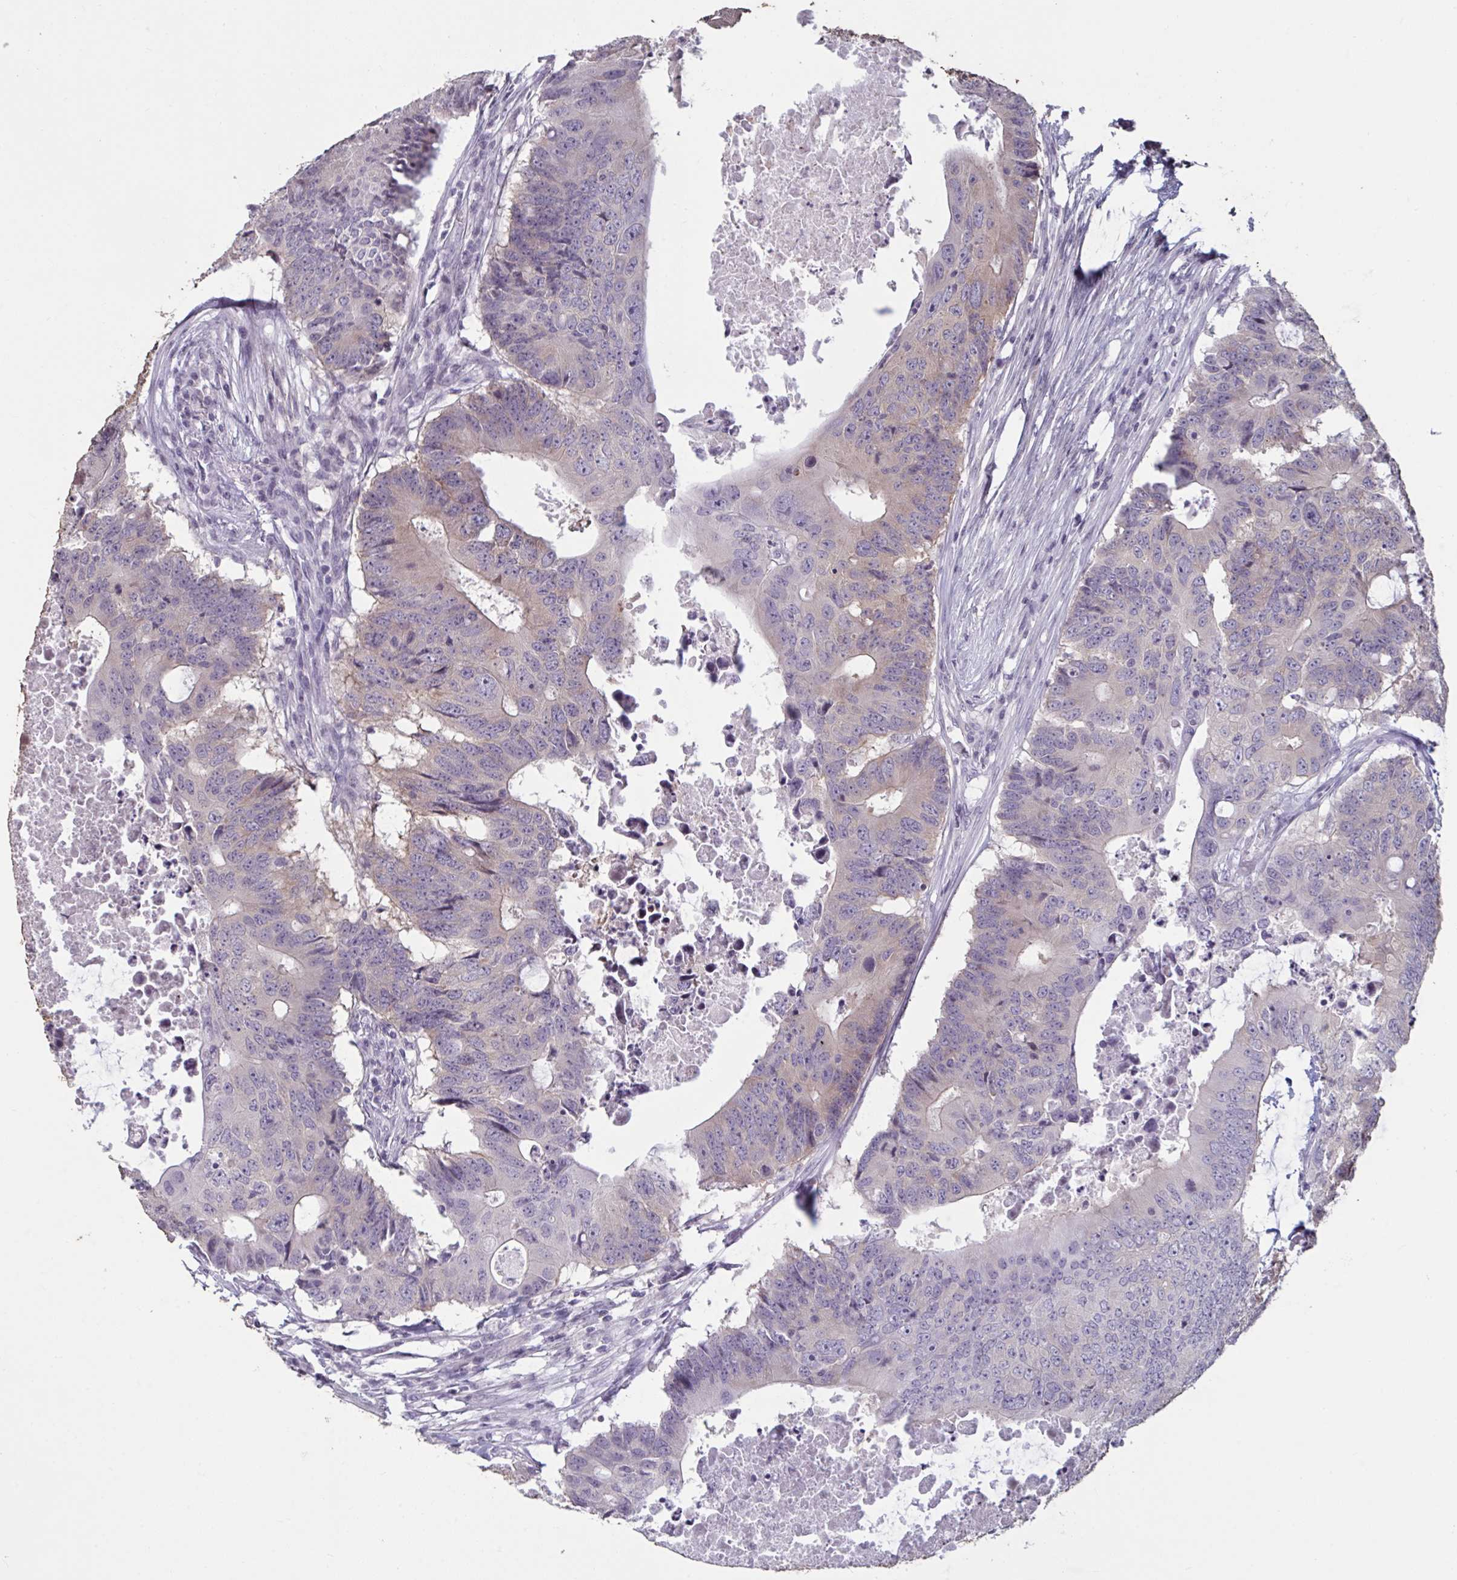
{"staining": {"intensity": "weak", "quantity": "<25%", "location": "cytoplasmic/membranous"}, "tissue": "colorectal cancer", "cell_type": "Tumor cells", "image_type": "cancer", "snomed": [{"axis": "morphology", "description": "Adenocarcinoma, NOS"}, {"axis": "topography", "description": "Colon"}], "caption": "A photomicrograph of human adenocarcinoma (colorectal) is negative for staining in tumor cells.", "gene": "TBC1D4", "patient": {"sex": "male", "age": 71}}